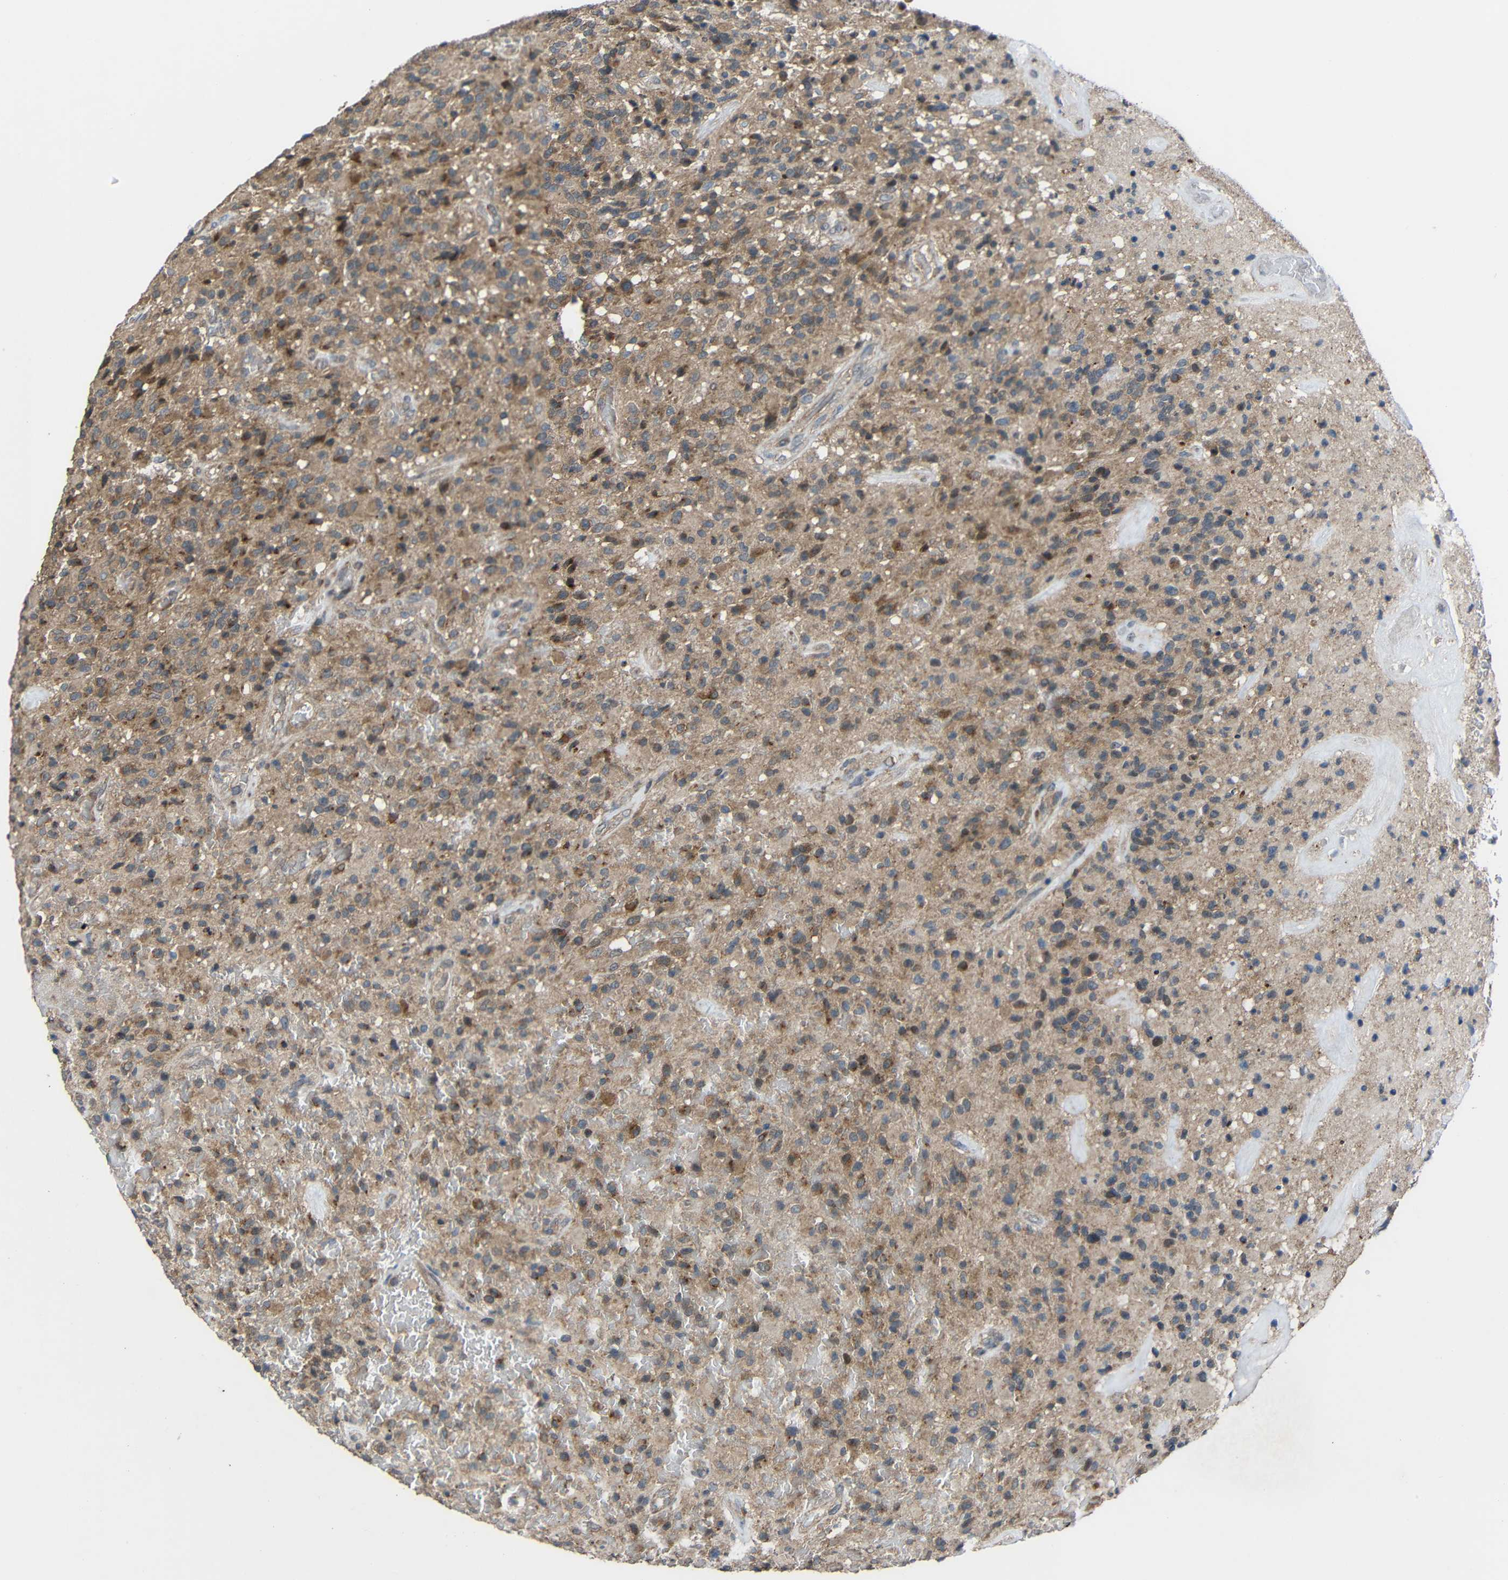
{"staining": {"intensity": "moderate", "quantity": ">75%", "location": "cytoplasmic/membranous"}, "tissue": "glioma", "cell_type": "Tumor cells", "image_type": "cancer", "snomed": [{"axis": "morphology", "description": "Glioma, malignant, High grade"}, {"axis": "topography", "description": "Brain"}], "caption": "Tumor cells exhibit medium levels of moderate cytoplasmic/membranous positivity in approximately >75% of cells in human malignant glioma (high-grade). The protein of interest is stained brown, and the nuclei are stained in blue (DAB (3,3'-diaminobenzidine) IHC with brightfield microscopy, high magnification).", "gene": "CHST9", "patient": {"sex": "male", "age": 71}}